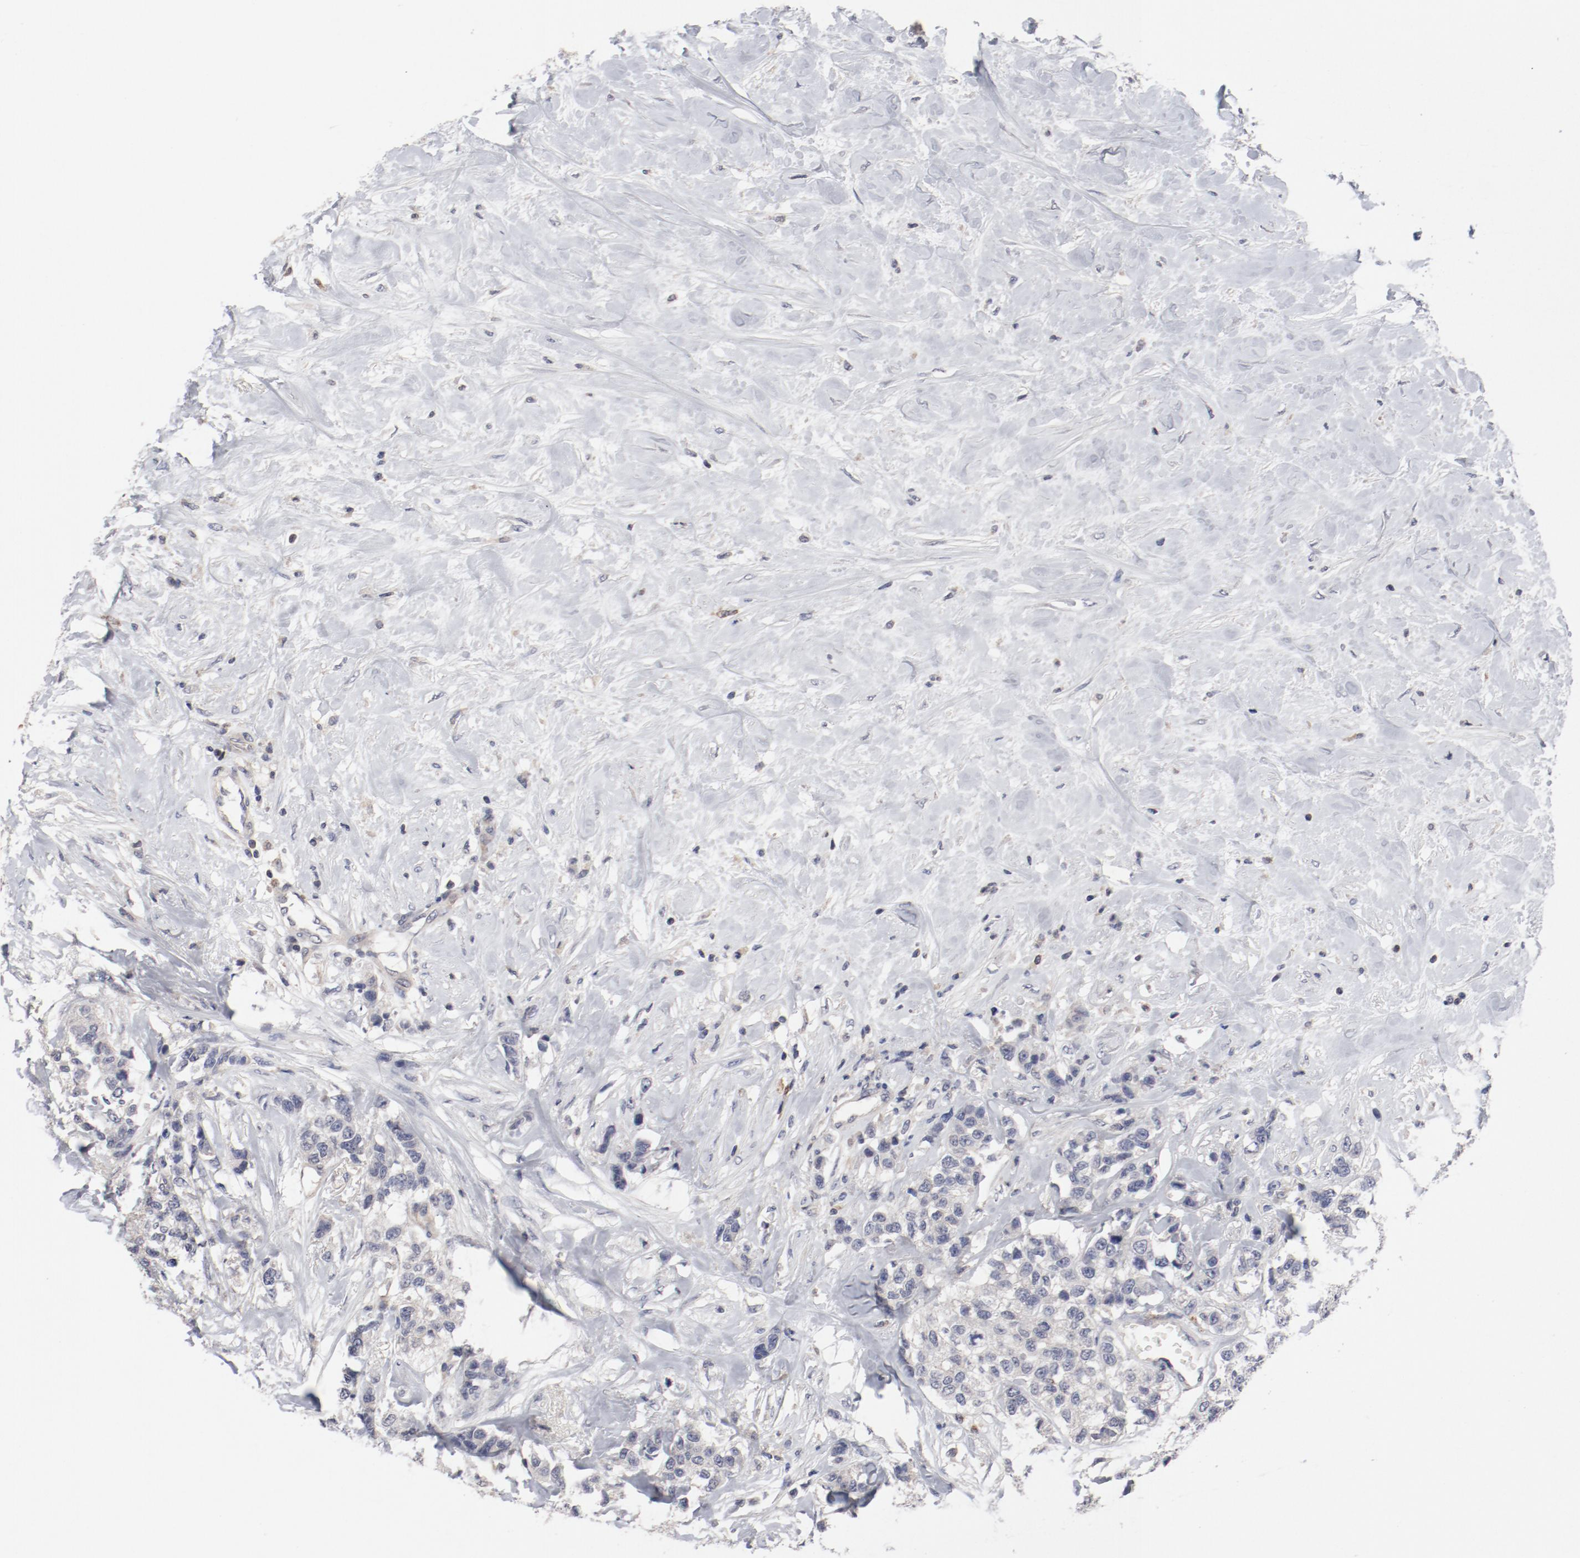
{"staining": {"intensity": "negative", "quantity": "none", "location": "none"}, "tissue": "breast cancer", "cell_type": "Tumor cells", "image_type": "cancer", "snomed": [{"axis": "morphology", "description": "Duct carcinoma"}, {"axis": "topography", "description": "Breast"}], "caption": "Immunohistochemistry image of breast cancer (intraductal carcinoma) stained for a protein (brown), which exhibits no staining in tumor cells.", "gene": "CBL", "patient": {"sex": "female", "age": 51}}